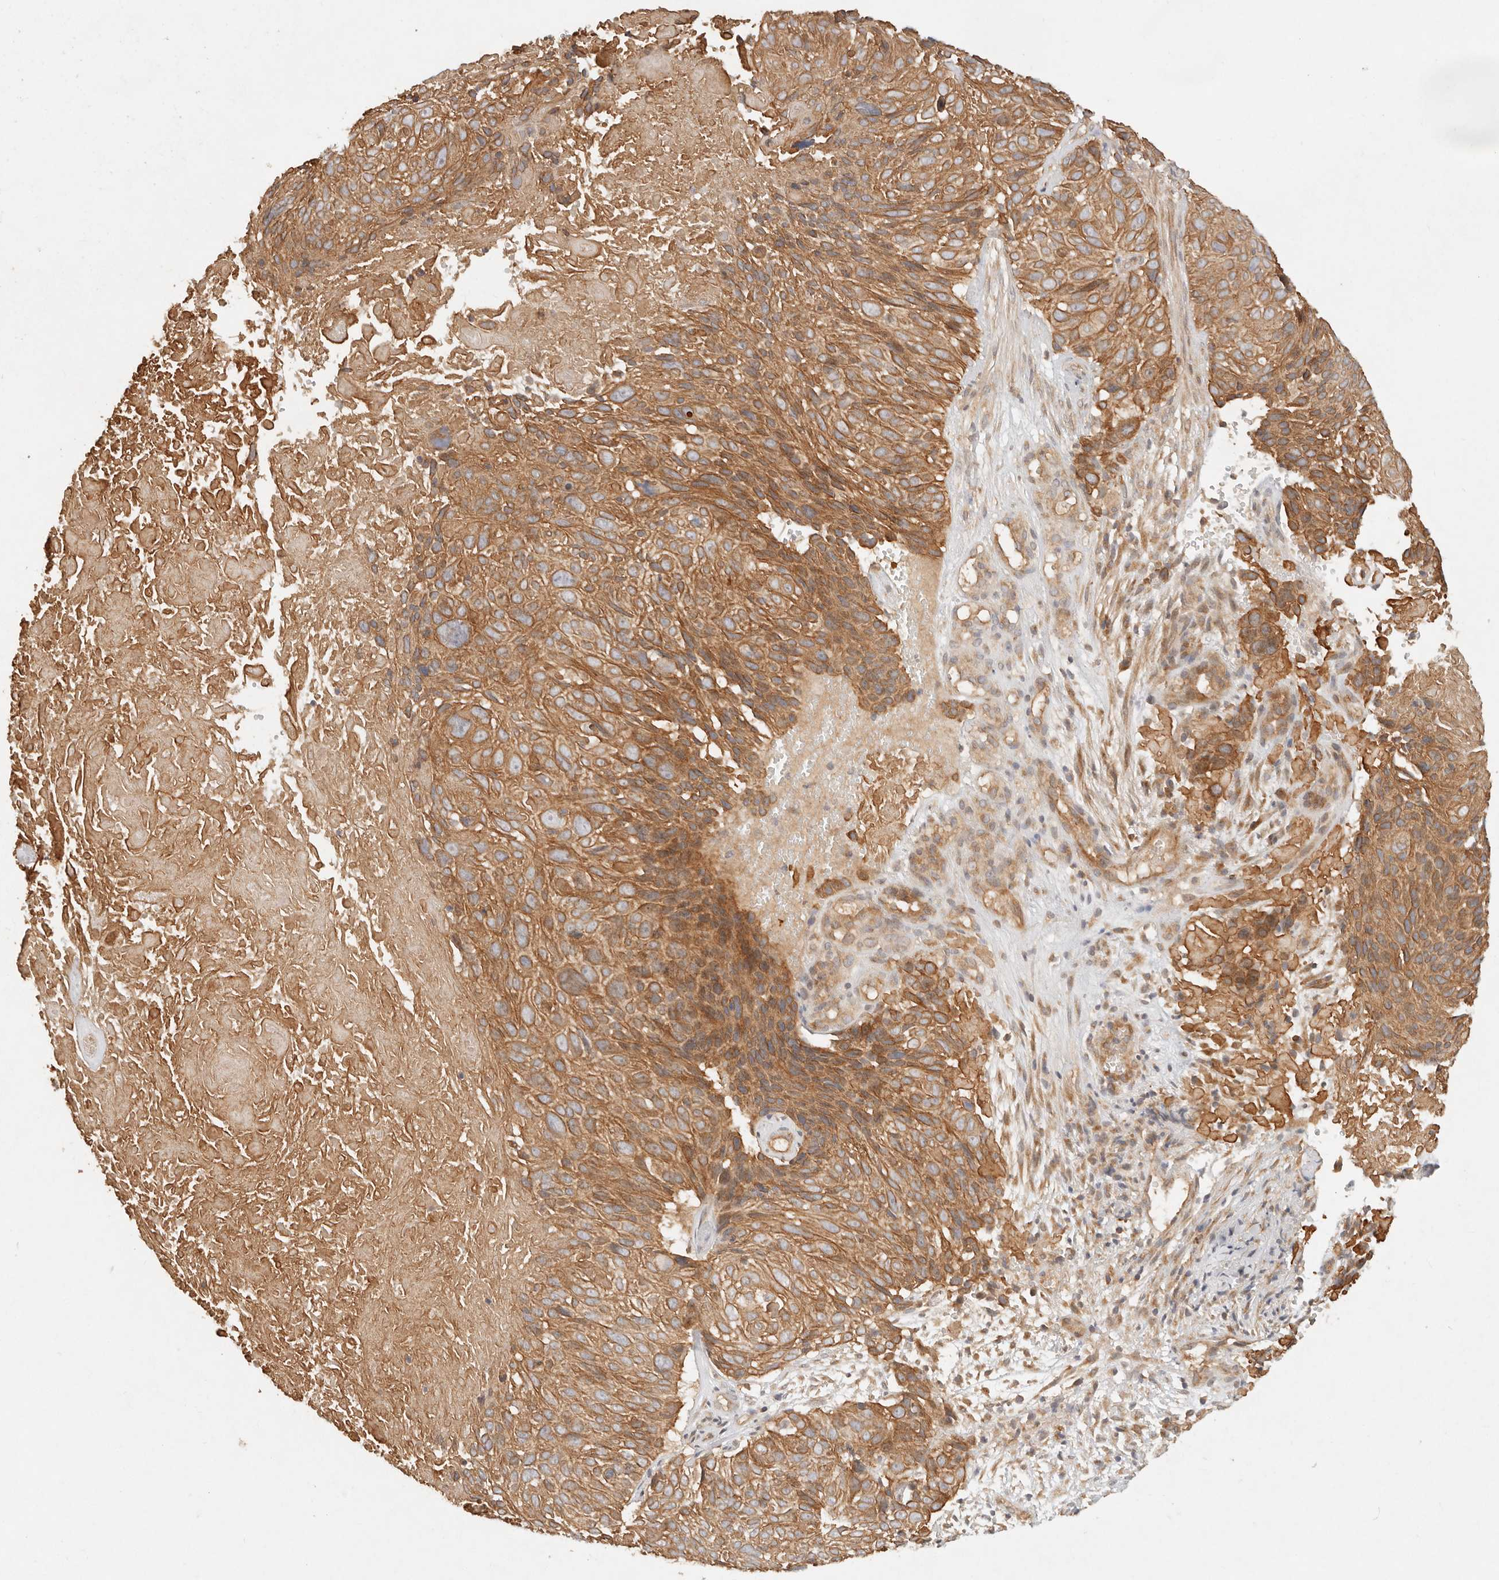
{"staining": {"intensity": "moderate", "quantity": ">75%", "location": "cytoplasmic/membranous"}, "tissue": "cervical cancer", "cell_type": "Tumor cells", "image_type": "cancer", "snomed": [{"axis": "morphology", "description": "Squamous cell carcinoma, NOS"}, {"axis": "topography", "description": "Cervix"}], "caption": "Immunohistochemical staining of cervical squamous cell carcinoma displays medium levels of moderate cytoplasmic/membranous protein positivity in approximately >75% of tumor cells. The staining is performed using DAB (3,3'-diaminobenzidine) brown chromogen to label protein expression. The nuclei are counter-stained blue using hematoxylin.", "gene": "HECTD3", "patient": {"sex": "female", "age": 74}}